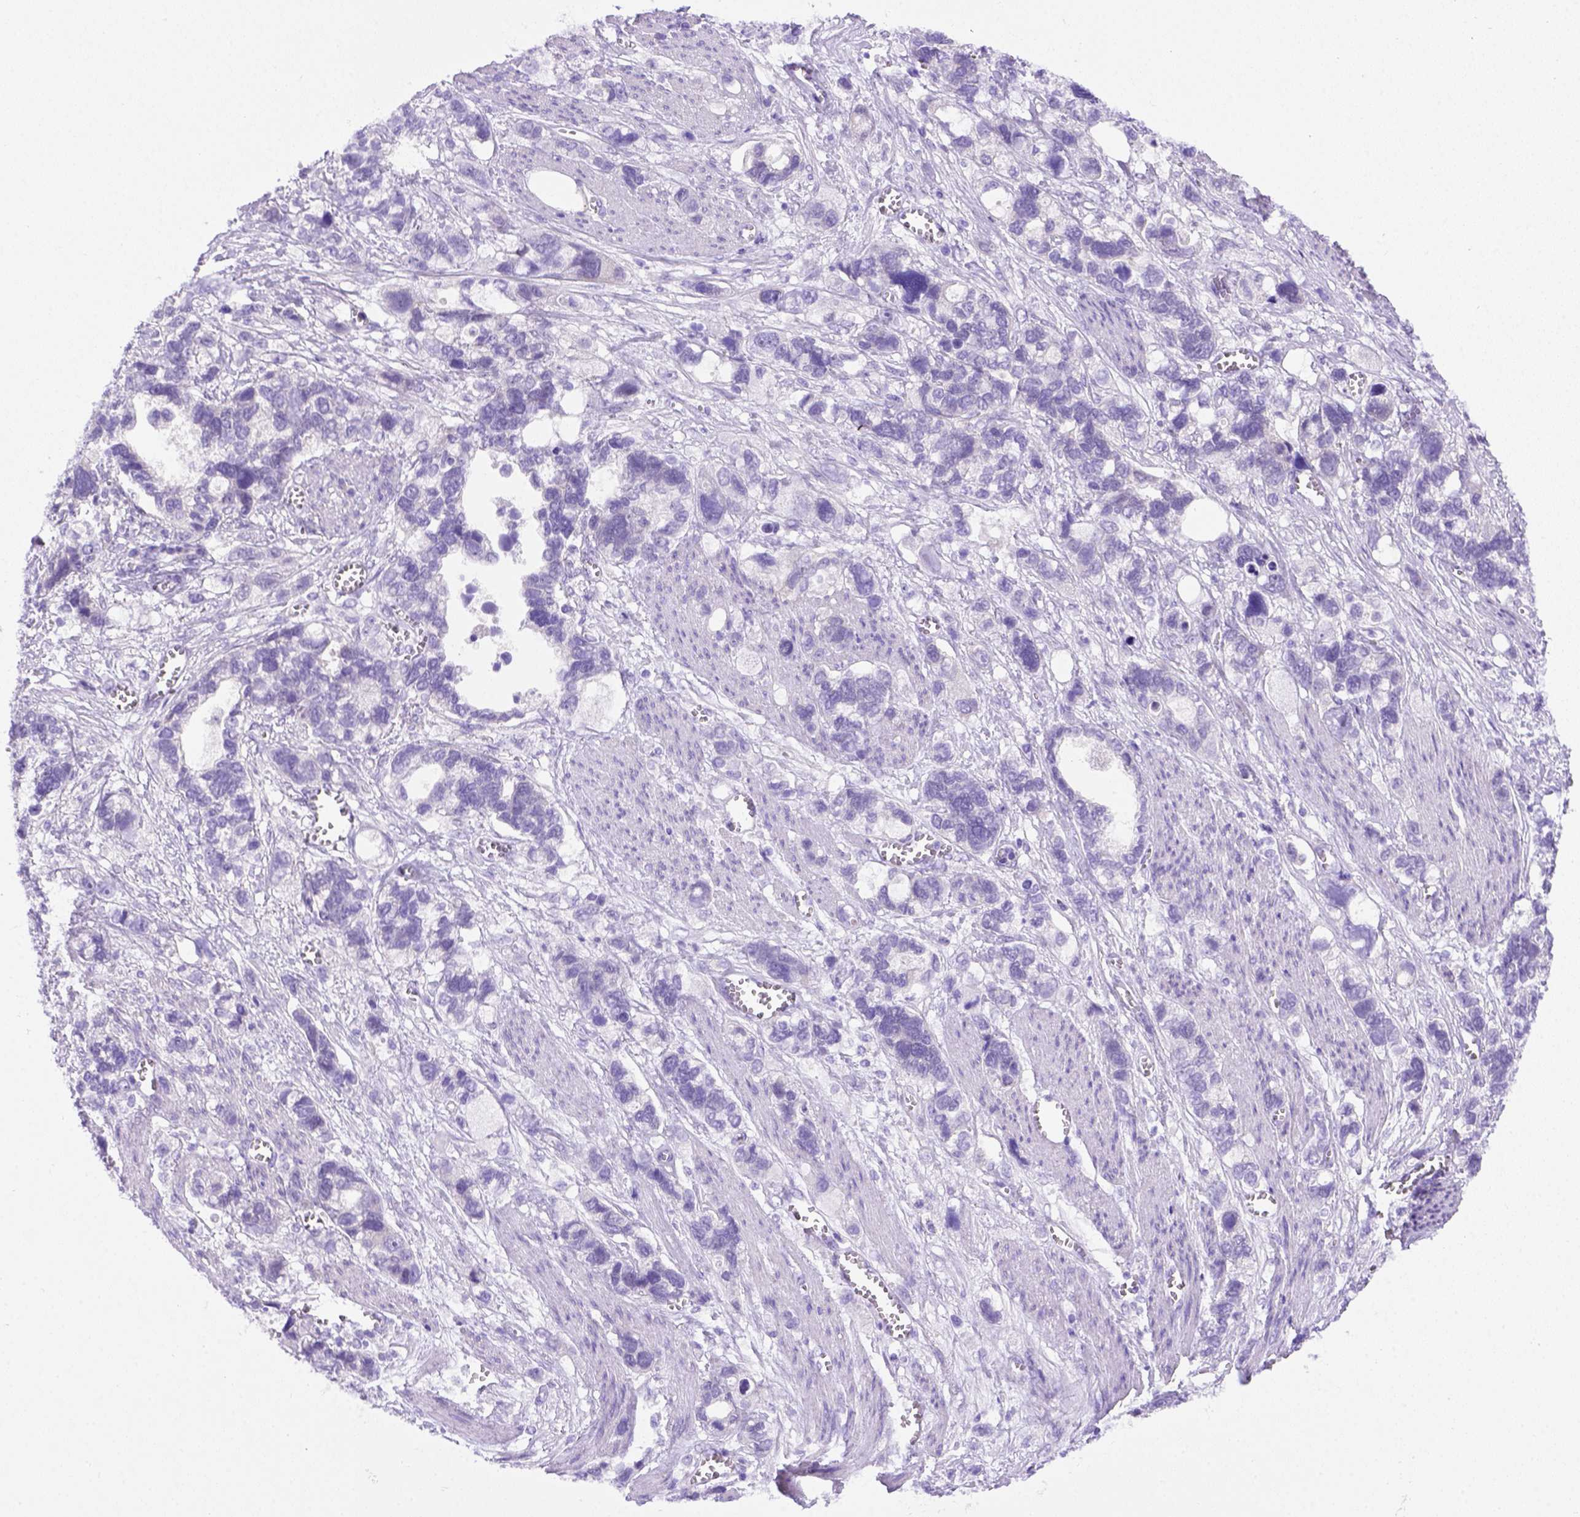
{"staining": {"intensity": "negative", "quantity": "none", "location": "none"}, "tissue": "stomach cancer", "cell_type": "Tumor cells", "image_type": "cancer", "snomed": [{"axis": "morphology", "description": "Adenocarcinoma, NOS"}, {"axis": "topography", "description": "Stomach, upper"}], "caption": "This is an IHC histopathology image of human adenocarcinoma (stomach). There is no positivity in tumor cells.", "gene": "FOXI1", "patient": {"sex": "female", "age": 81}}